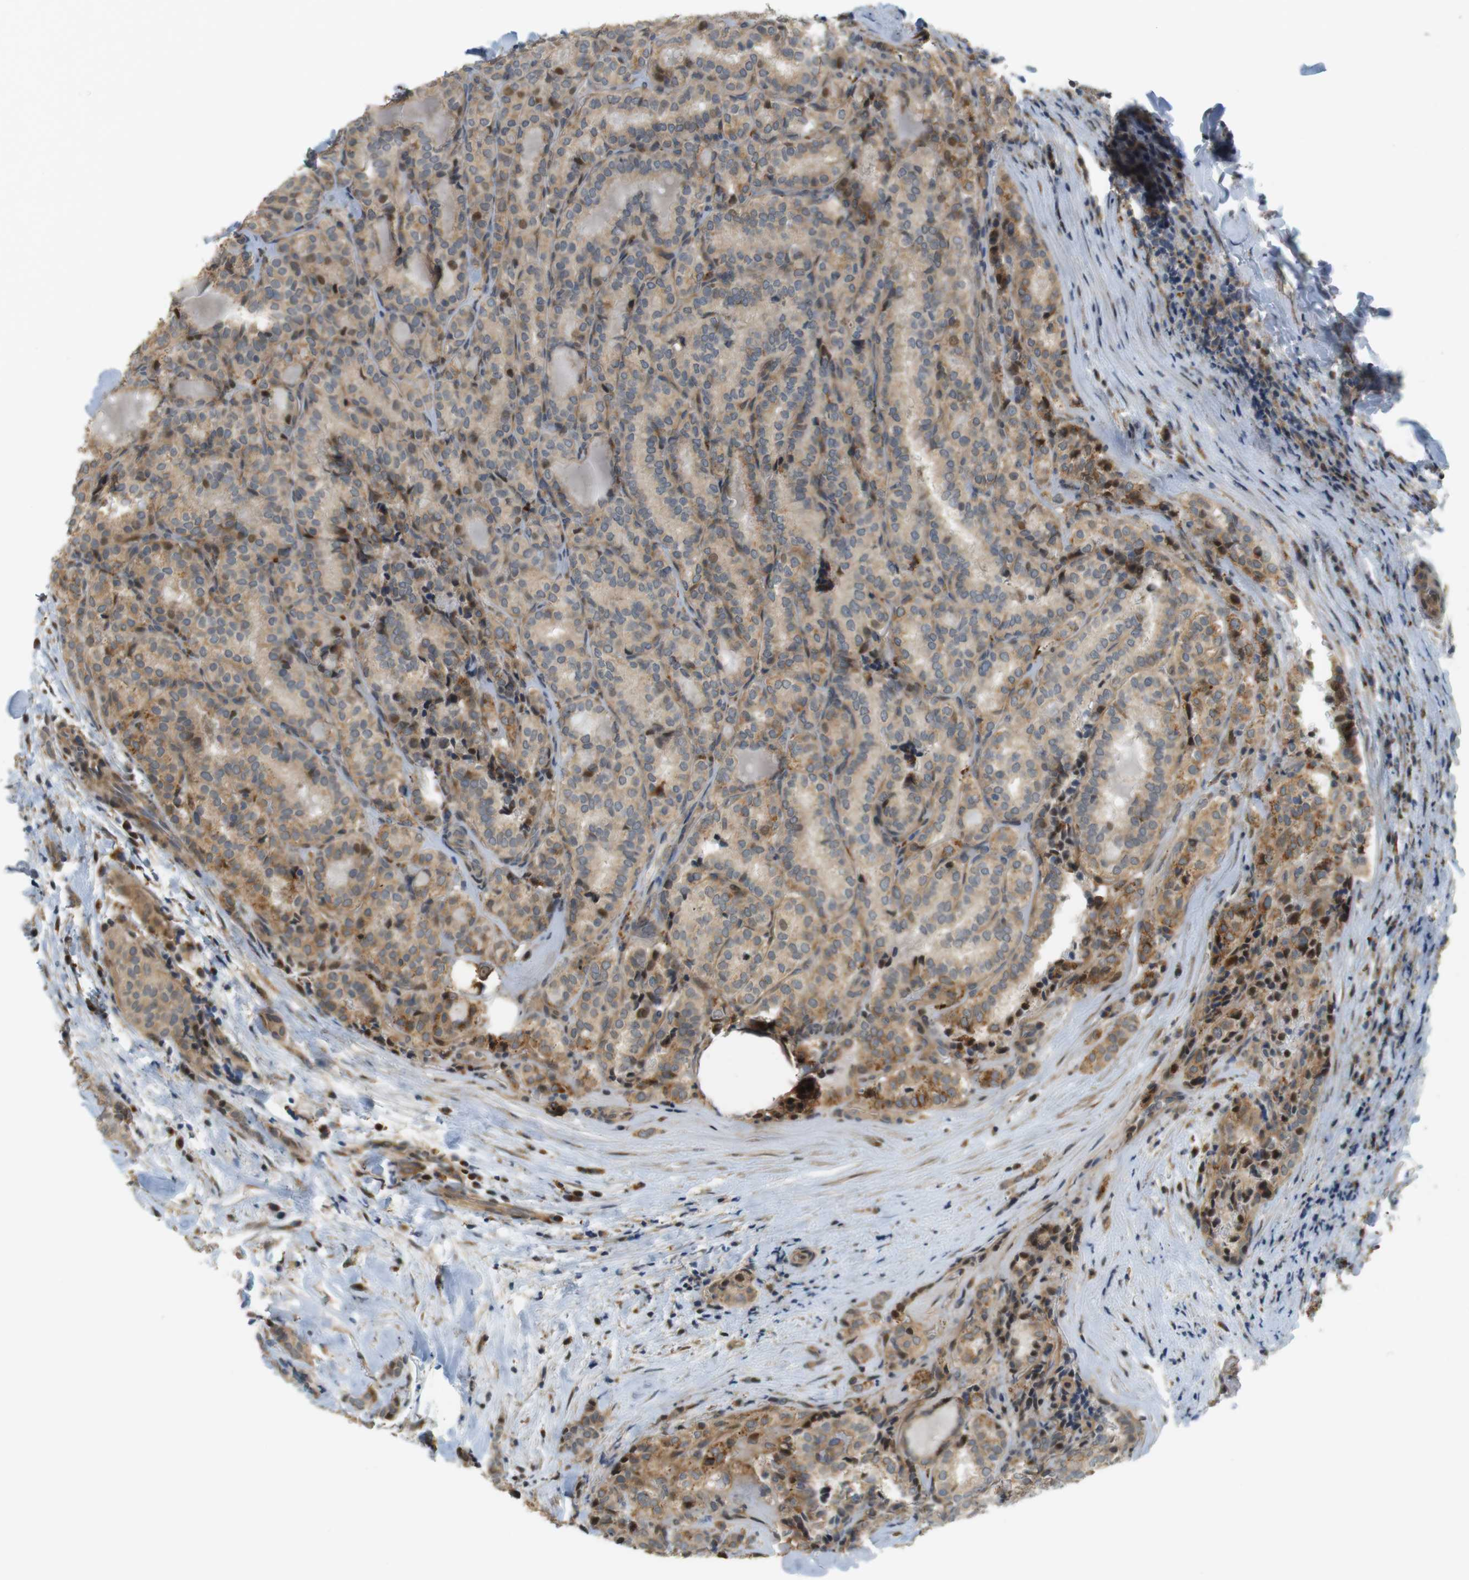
{"staining": {"intensity": "moderate", "quantity": "25%-75%", "location": "cytoplasmic/membranous"}, "tissue": "thyroid cancer", "cell_type": "Tumor cells", "image_type": "cancer", "snomed": [{"axis": "morphology", "description": "Normal tissue, NOS"}, {"axis": "morphology", "description": "Papillary adenocarcinoma, NOS"}, {"axis": "topography", "description": "Thyroid gland"}], "caption": "Thyroid papillary adenocarcinoma stained with immunohistochemistry displays moderate cytoplasmic/membranous staining in about 25%-75% of tumor cells.", "gene": "TSPAN9", "patient": {"sex": "female", "age": 30}}